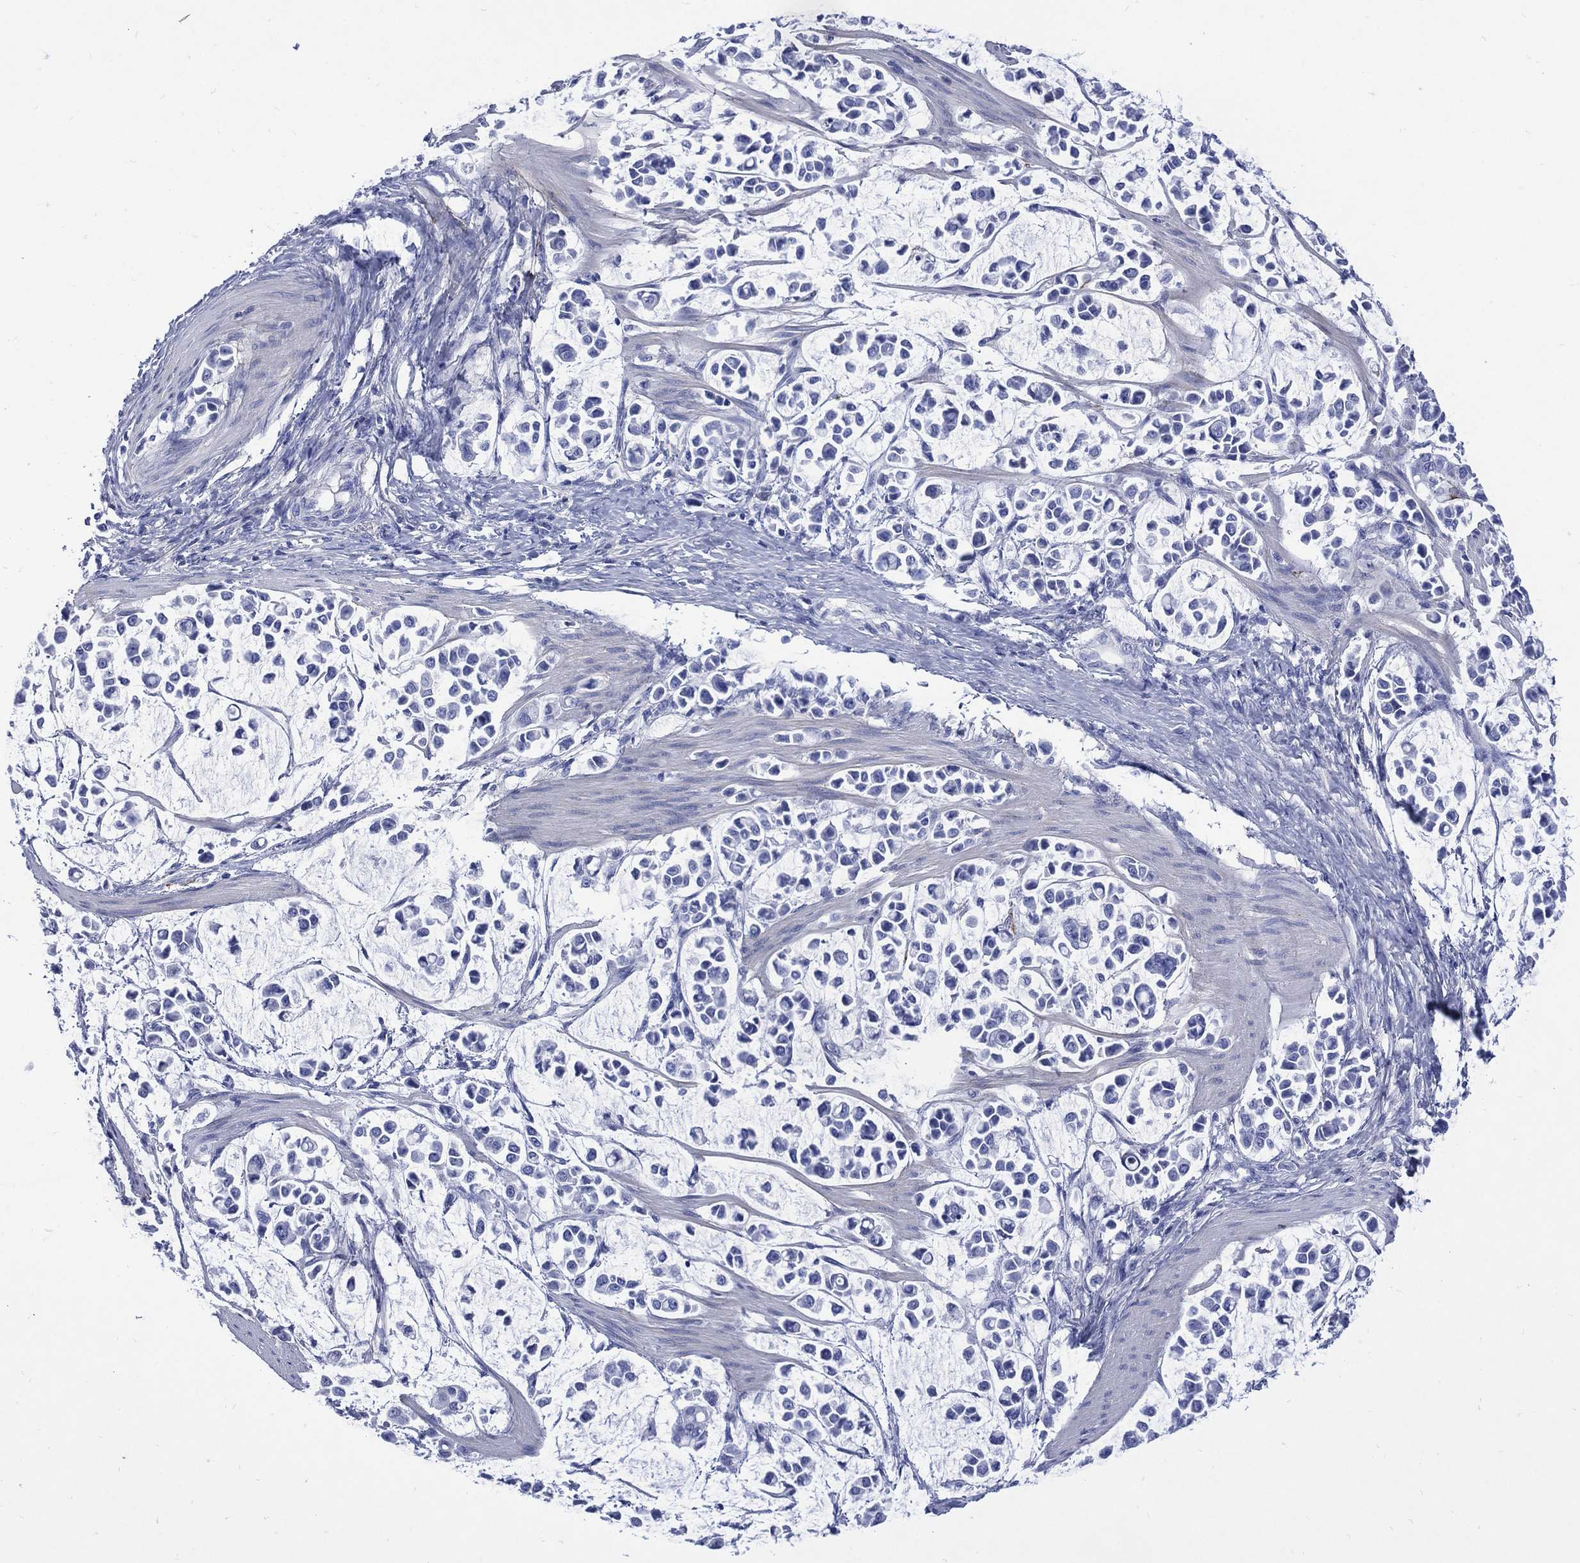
{"staining": {"intensity": "negative", "quantity": "none", "location": "none"}, "tissue": "stomach cancer", "cell_type": "Tumor cells", "image_type": "cancer", "snomed": [{"axis": "morphology", "description": "Adenocarcinoma, NOS"}, {"axis": "topography", "description": "Stomach"}], "caption": "Stomach cancer was stained to show a protein in brown. There is no significant positivity in tumor cells. Brightfield microscopy of IHC stained with DAB (3,3'-diaminobenzidine) (brown) and hematoxylin (blue), captured at high magnification.", "gene": "SHCBP1L", "patient": {"sex": "male", "age": 82}}